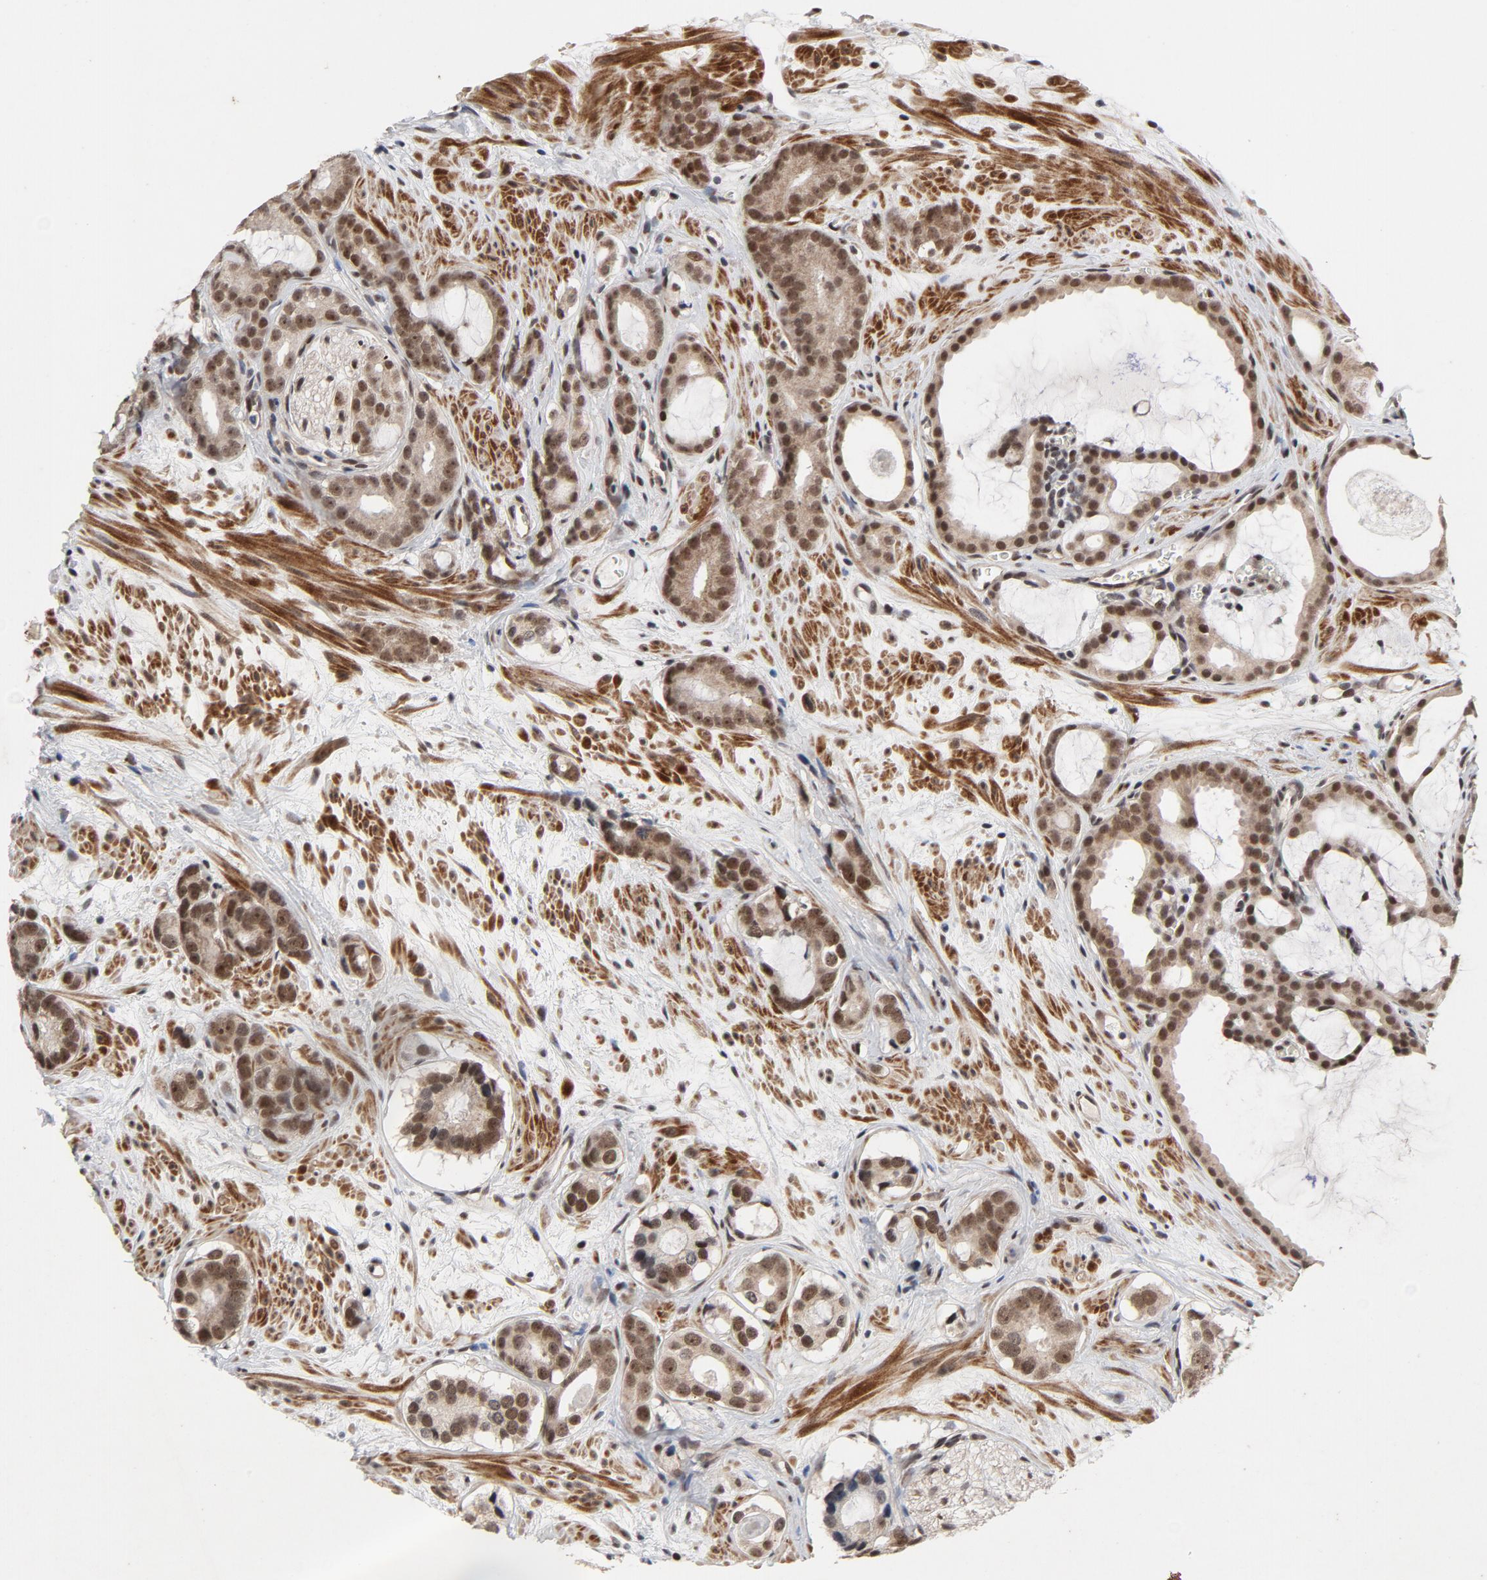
{"staining": {"intensity": "moderate", "quantity": ">75%", "location": "nuclear"}, "tissue": "prostate cancer", "cell_type": "Tumor cells", "image_type": "cancer", "snomed": [{"axis": "morphology", "description": "Adenocarcinoma, Low grade"}, {"axis": "topography", "description": "Prostate"}], "caption": "This image demonstrates IHC staining of human prostate cancer, with medium moderate nuclear expression in approximately >75% of tumor cells.", "gene": "ZKSCAN8", "patient": {"sex": "male", "age": 57}}